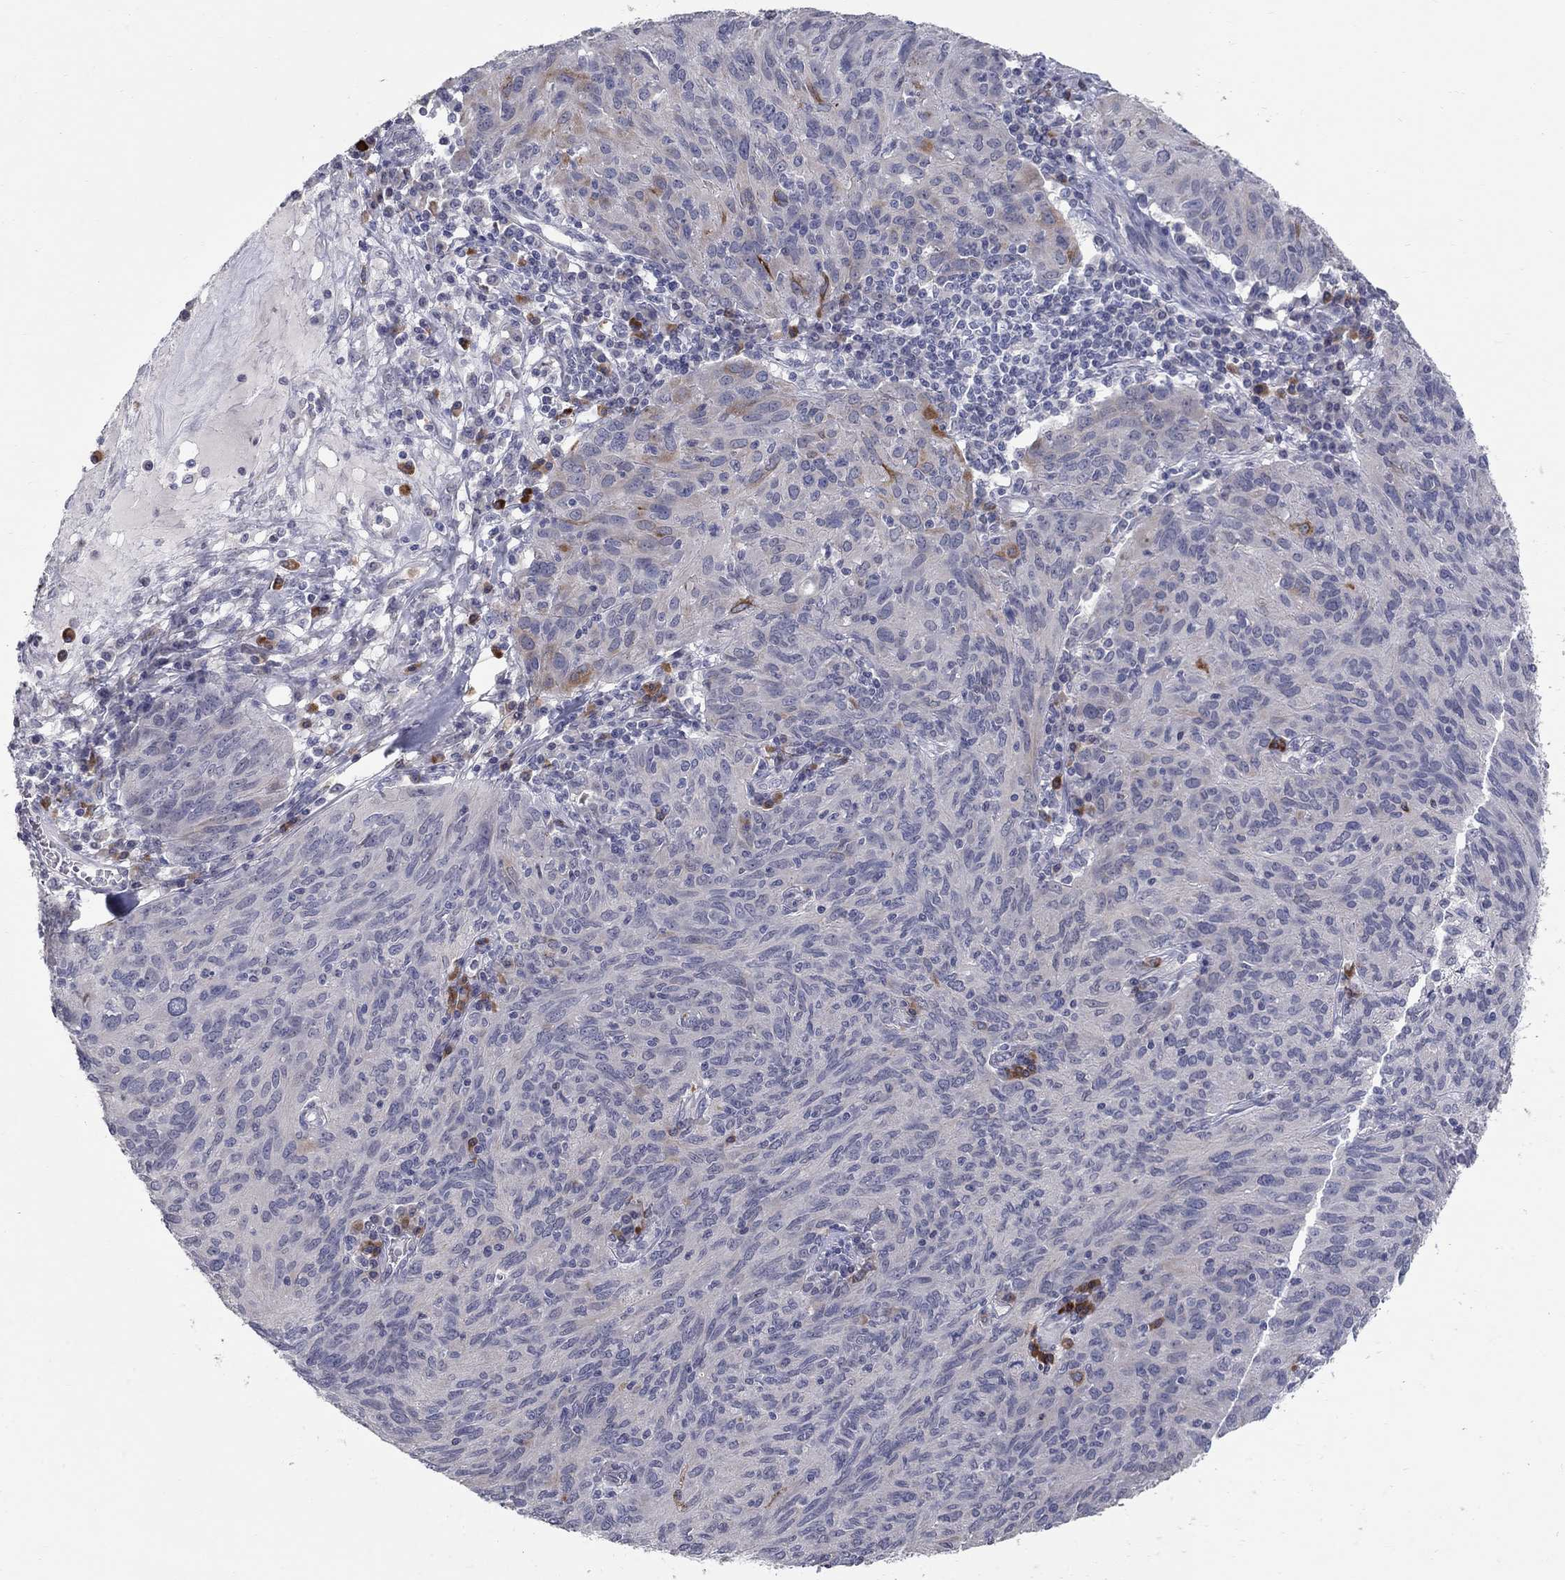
{"staining": {"intensity": "moderate", "quantity": "<25%", "location": "cytoplasmic/membranous"}, "tissue": "ovarian cancer", "cell_type": "Tumor cells", "image_type": "cancer", "snomed": [{"axis": "morphology", "description": "Carcinoma, endometroid"}, {"axis": "topography", "description": "Ovary"}], "caption": "The photomicrograph demonstrates a brown stain indicating the presence of a protein in the cytoplasmic/membranous of tumor cells in ovarian cancer (endometroid carcinoma). The staining is performed using DAB (3,3'-diaminobenzidine) brown chromogen to label protein expression. The nuclei are counter-stained blue using hematoxylin.", "gene": "NTRK2", "patient": {"sex": "female", "age": 50}}